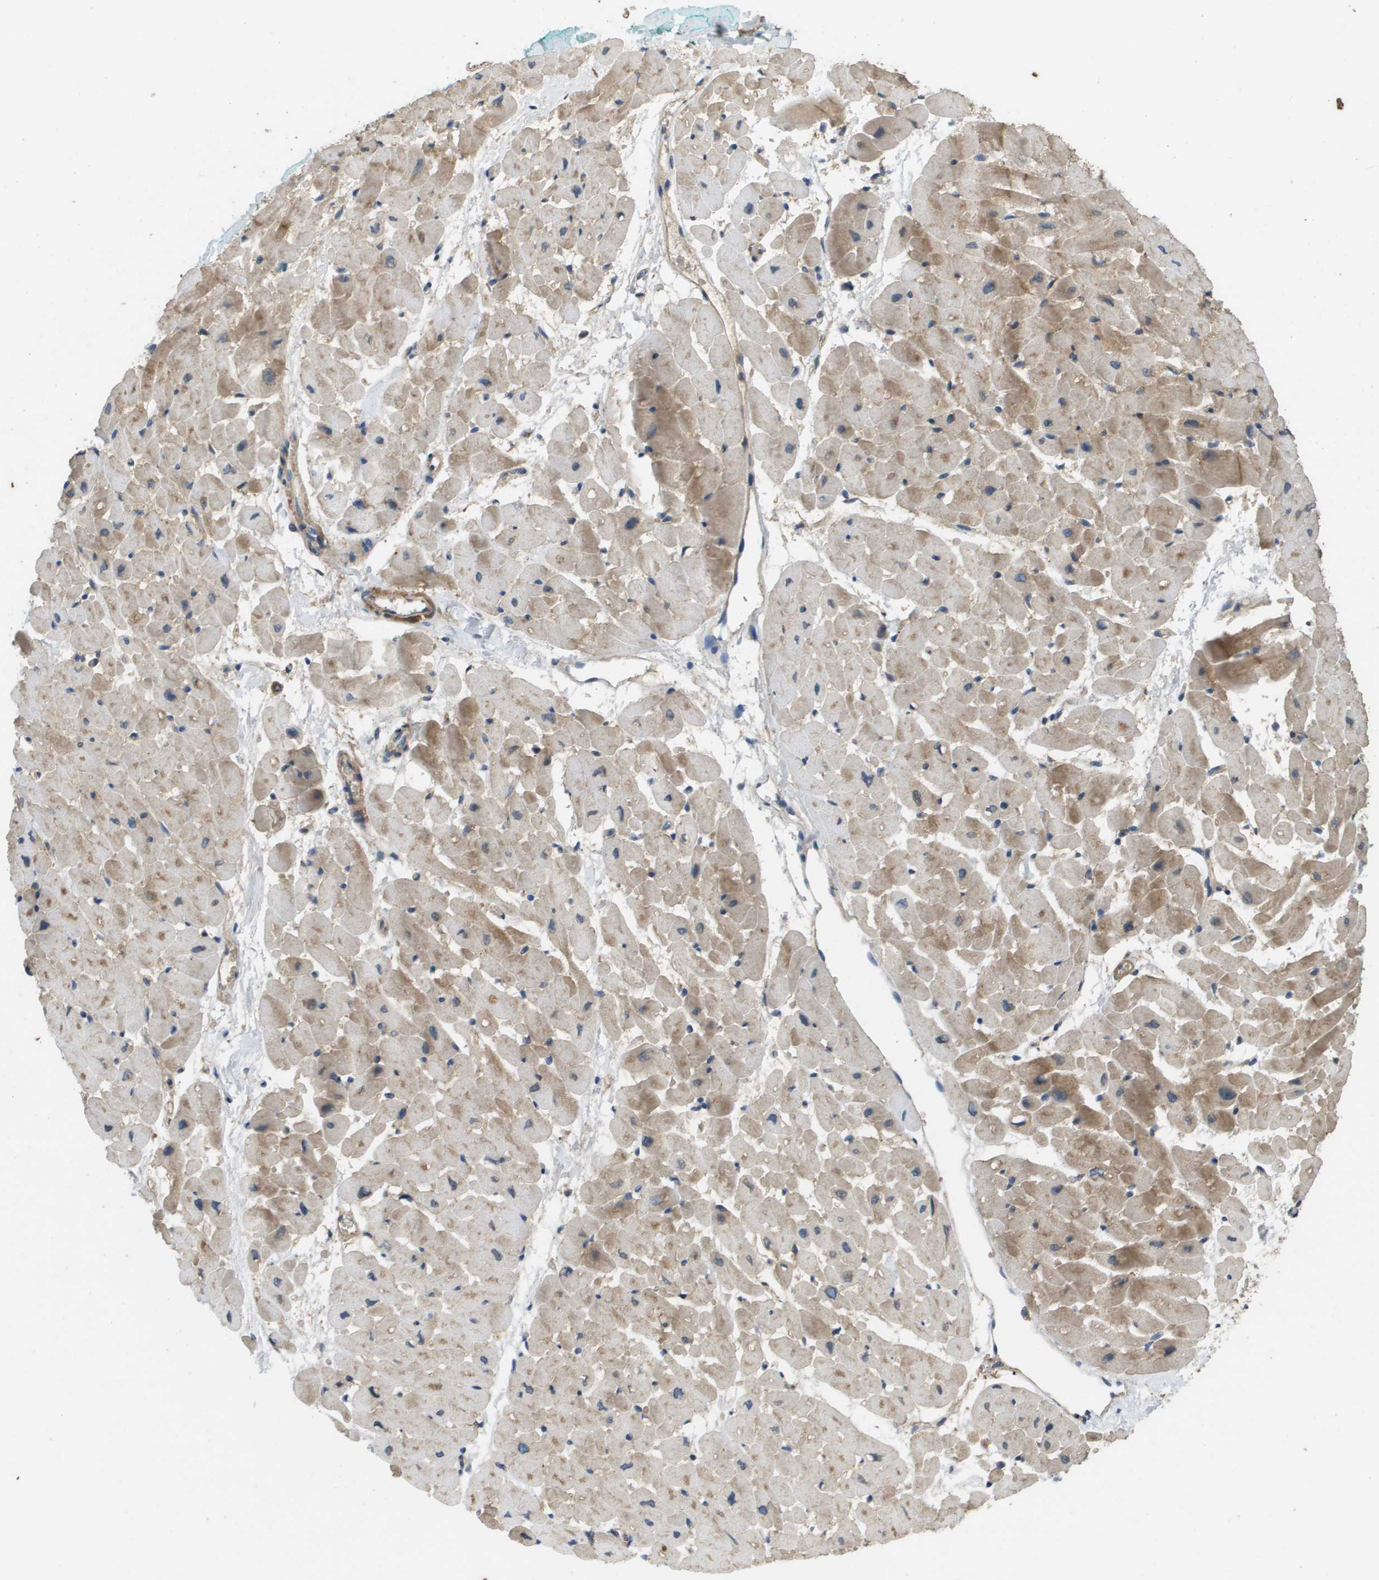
{"staining": {"intensity": "moderate", "quantity": "25%-75%", "location": "cytoplasmic/membranous"}, "tissue": "heart muscle", "cell_type": "Cardiomyocytes", "image_type": "normal", "snomed": [{"axis": "morphology", "description": "Normal tissue, NOS"}, {"axis": "topography", "description": "Heart"}], "caption": "A histopathology image showing moderate cytoplasmic/membranous positivity in approximately 25%-75% of cardiomyocytes in normal heart muscle, as visualized by brown immunohistochemical staining.", "gene": "KRT23", "patient": {"sex": "male", "age": 45}}